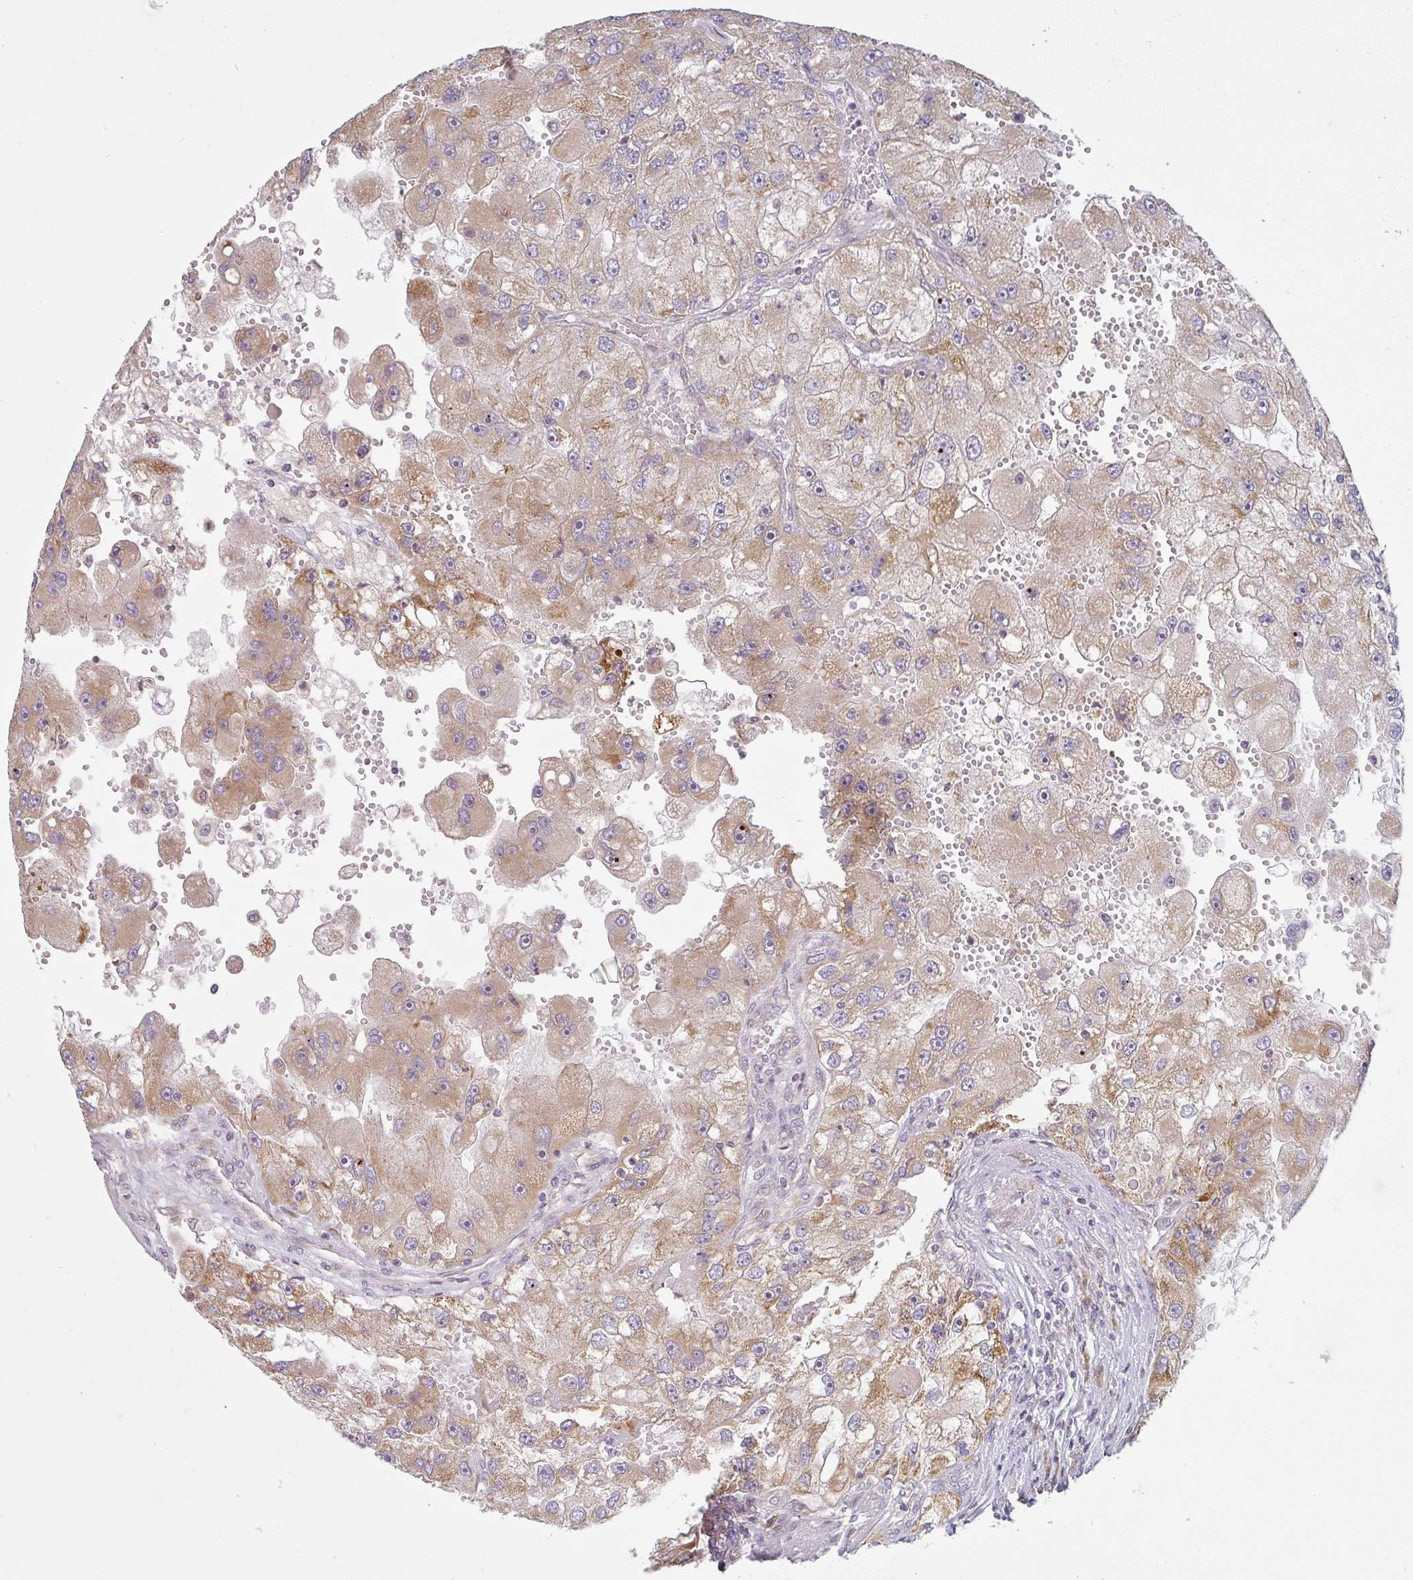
{"staining": {"intensity": "moderate", "quantity": ">75%", "location": "cytoplasmic/membranous"}, "tissue": "renal cancer", "cell_type": "Tumor cells", "image_type": "cancer", "snomed": [{"axis": "morphology", "description": "Adenocarcinoma, NOS"}, {"axis": "topography", "description": "Kidney"}], "caption": "The micrograph exhibits immunohistochemical staining of renal cancer (adenocarcinoma). There is moderate cytoplasmic/membranous staining is identified in about >75% of tumor cells.", "gene": "MOB1A", "patient": {"sex": "male", "age": 63}}